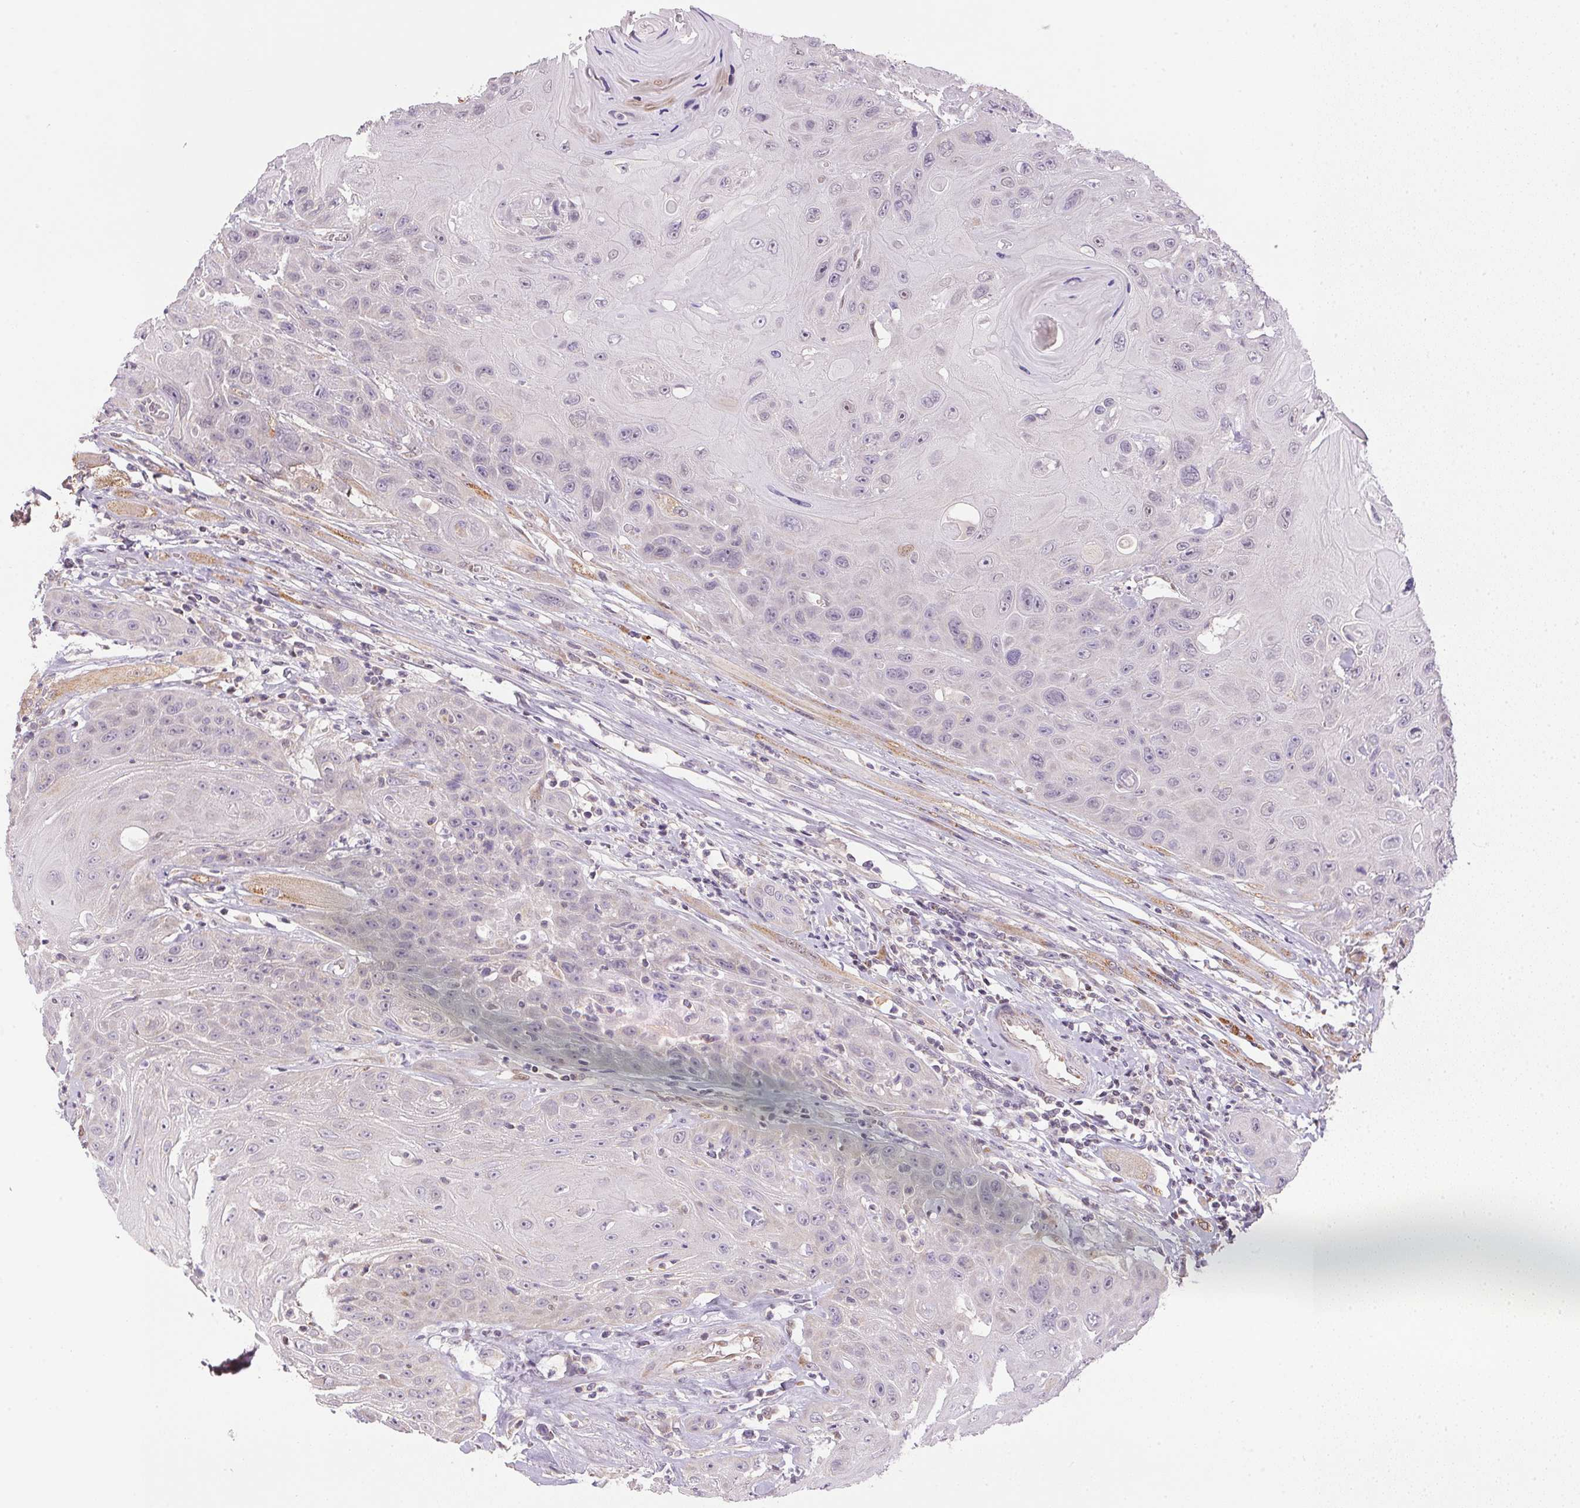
{"staining": {"intensity": "negative", "quantity": "none", "location": "none"}, "tissue": "head and neck cancer", "cell_type": "Tumor cells", "image_type": "cancer", "snomed": [{"axis": "morphology", "description": "Squamous cell carcinoma, NOS"}, {"axis": "topography", "description": "Head-Neck"}], "caption": "Immunohistochemistry (IHC) image of human head and neck cancer (squamous cell carcinoma) stained for a protein (brown), which displays no staining in tumor cells.", "gene": "SC5D", "patient": {"sex": "female", "age": 59}}